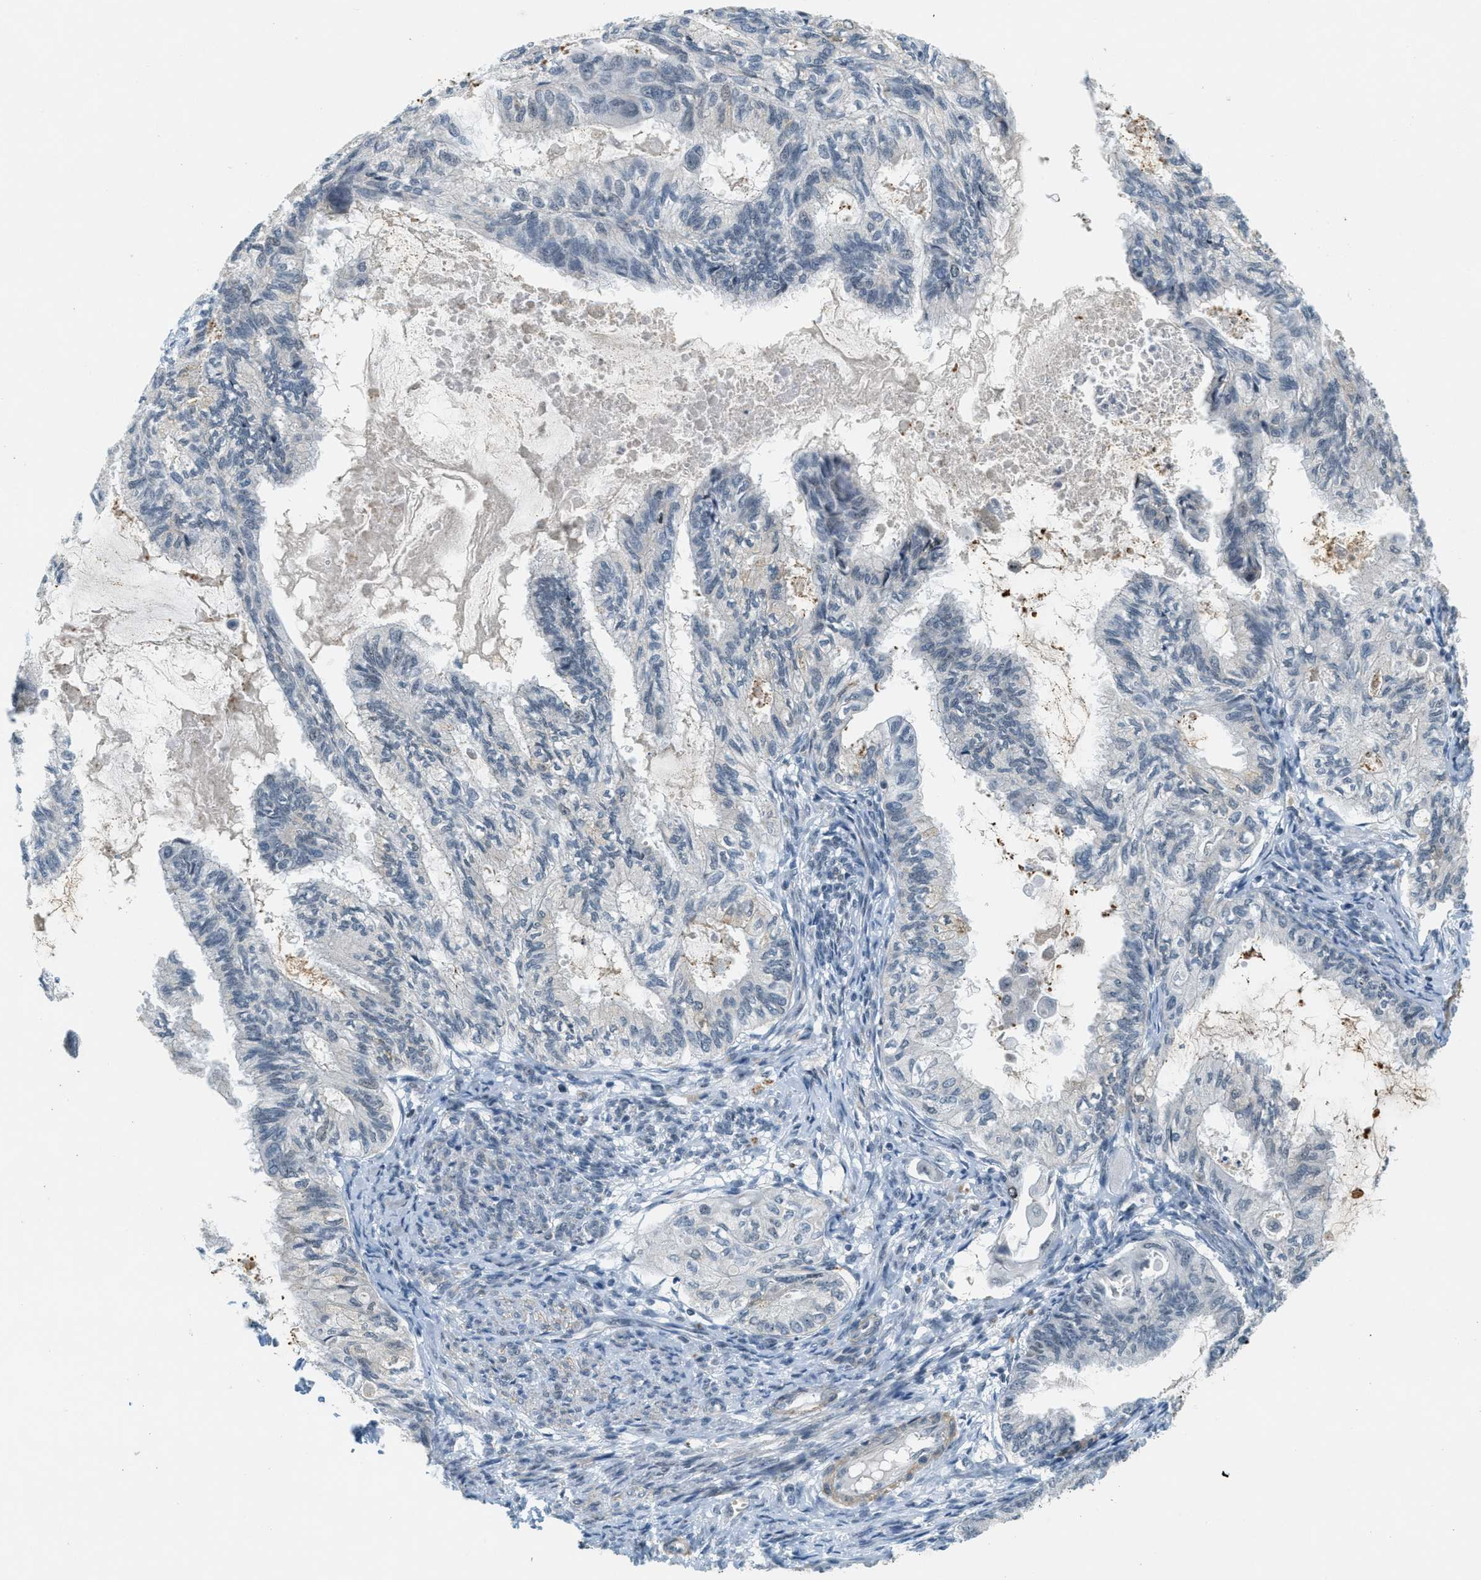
{"staining": {"intensity": "negative", "quantity": "none", "location": "none"}, "tissue": "cervical cancer", "cell_type": "Tumor cells", "image_type": "cancer", "snomed": [{"axis": "morphology", "description": "Normal tissue, NOS"}, {"axis": "morphology", "description": "Adenocarcinoma, NOS"}, {"axis": "topography", "description": "Cervix"}, {"axis": "topography", "description": "Endometrium"}], "caption": "Tumor cells are negative for protein expression in human cervical cancer (adenocarcinoma).", "gene": "DDX47", "patient": {"sex": "female", "age": 86}}